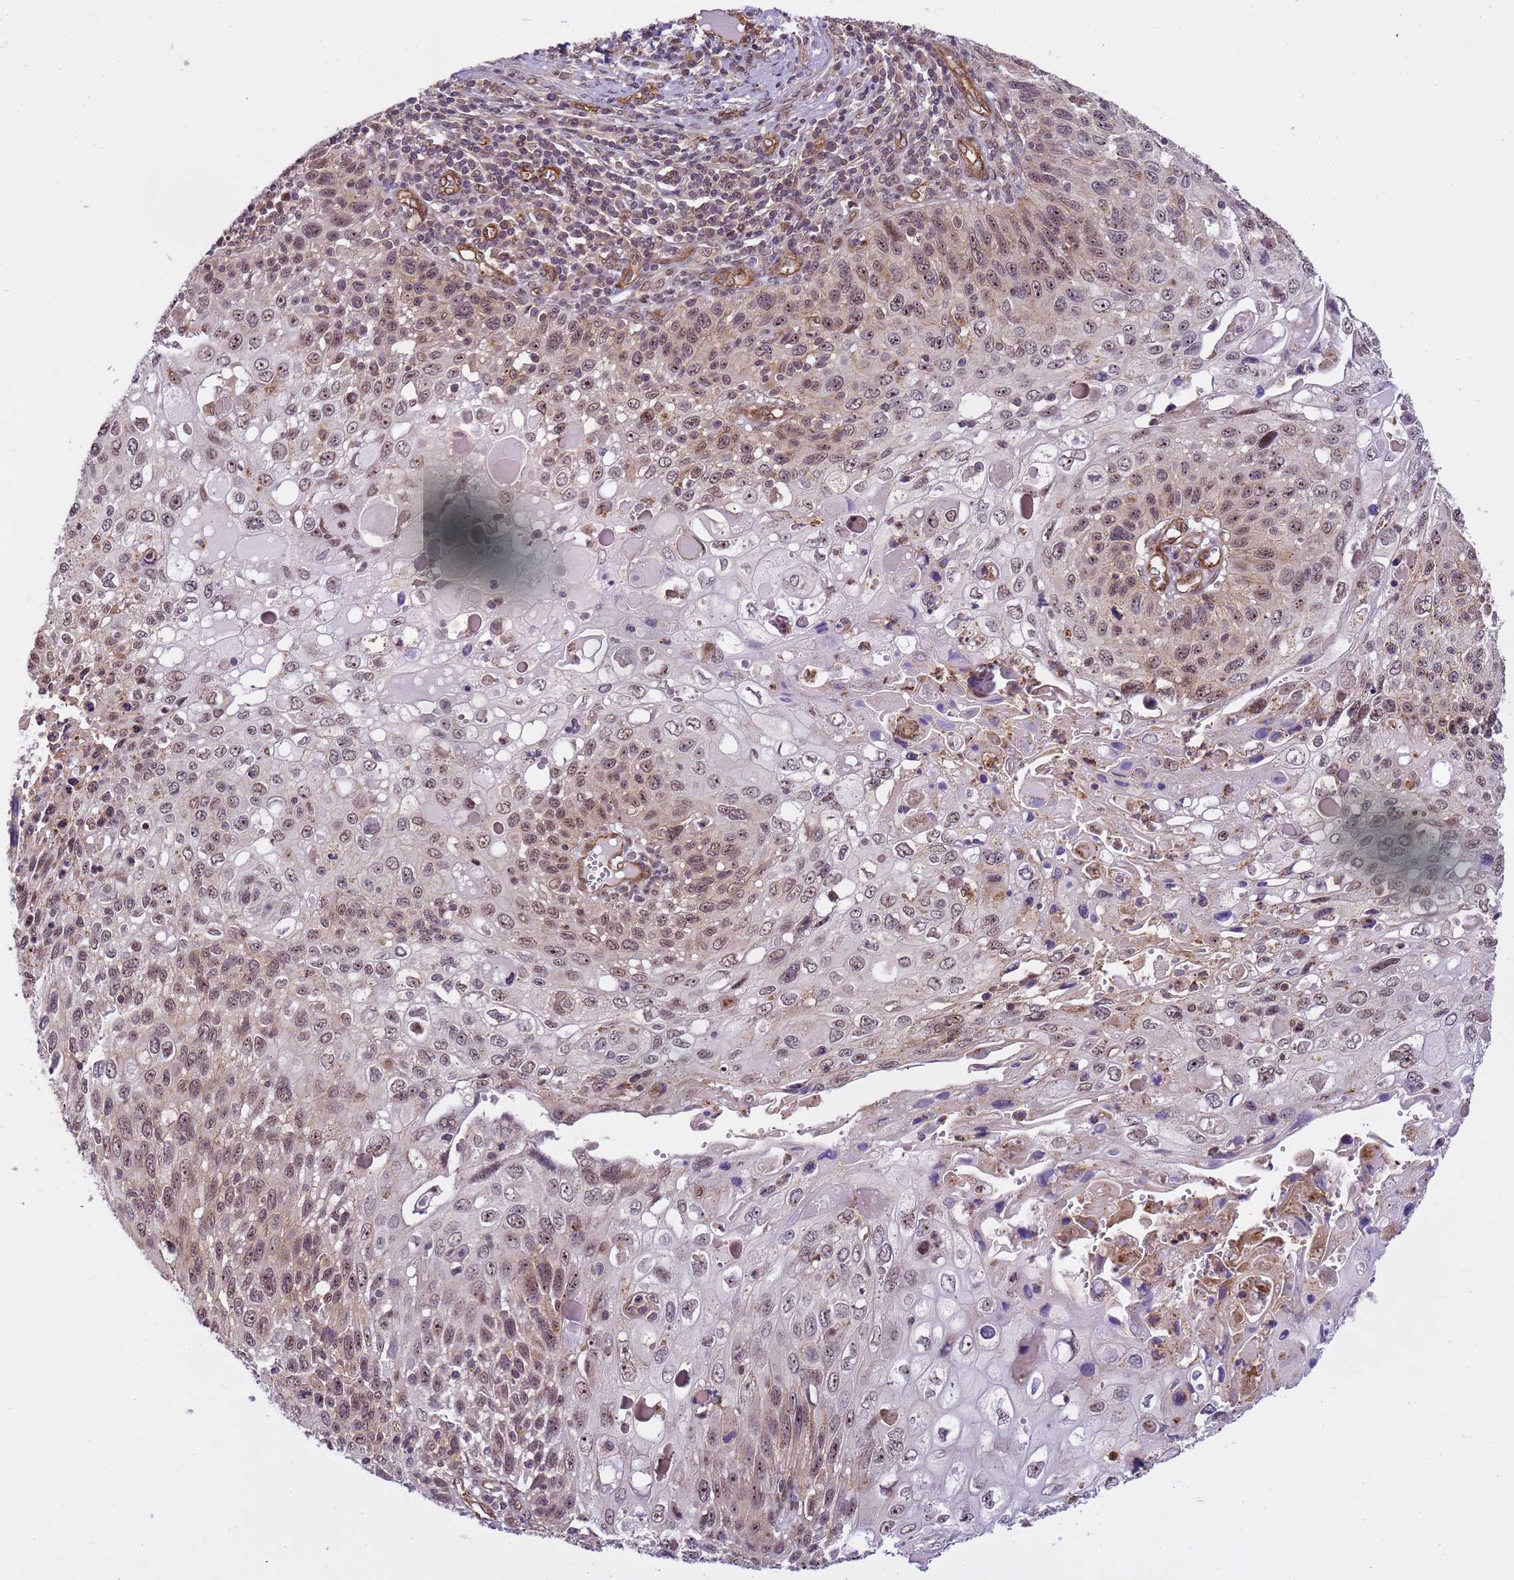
{"staining": {"intensity": "weak", "quantity": "25%-75%", "location": "nuclear"}, "tissue": "cervical cancer", "cell_type": "Tumor cells", "image_type": "cancer", "snomed": [{"axis": "morphology", "description": "Squamous cell carcinoma, NOS"}, {"axis": "topography", "description": "Cervix"}], "caption": "Immunohistochemistry (IHC) histopathology image of squamous cell carcinoma (cervical) stained for a protein (brown), which shows low levels of weak nuclear staining in approximately 25%-75% of tumor cells.", "gene": "EMC2", "patient": {"sex": "female", "age": 70}}